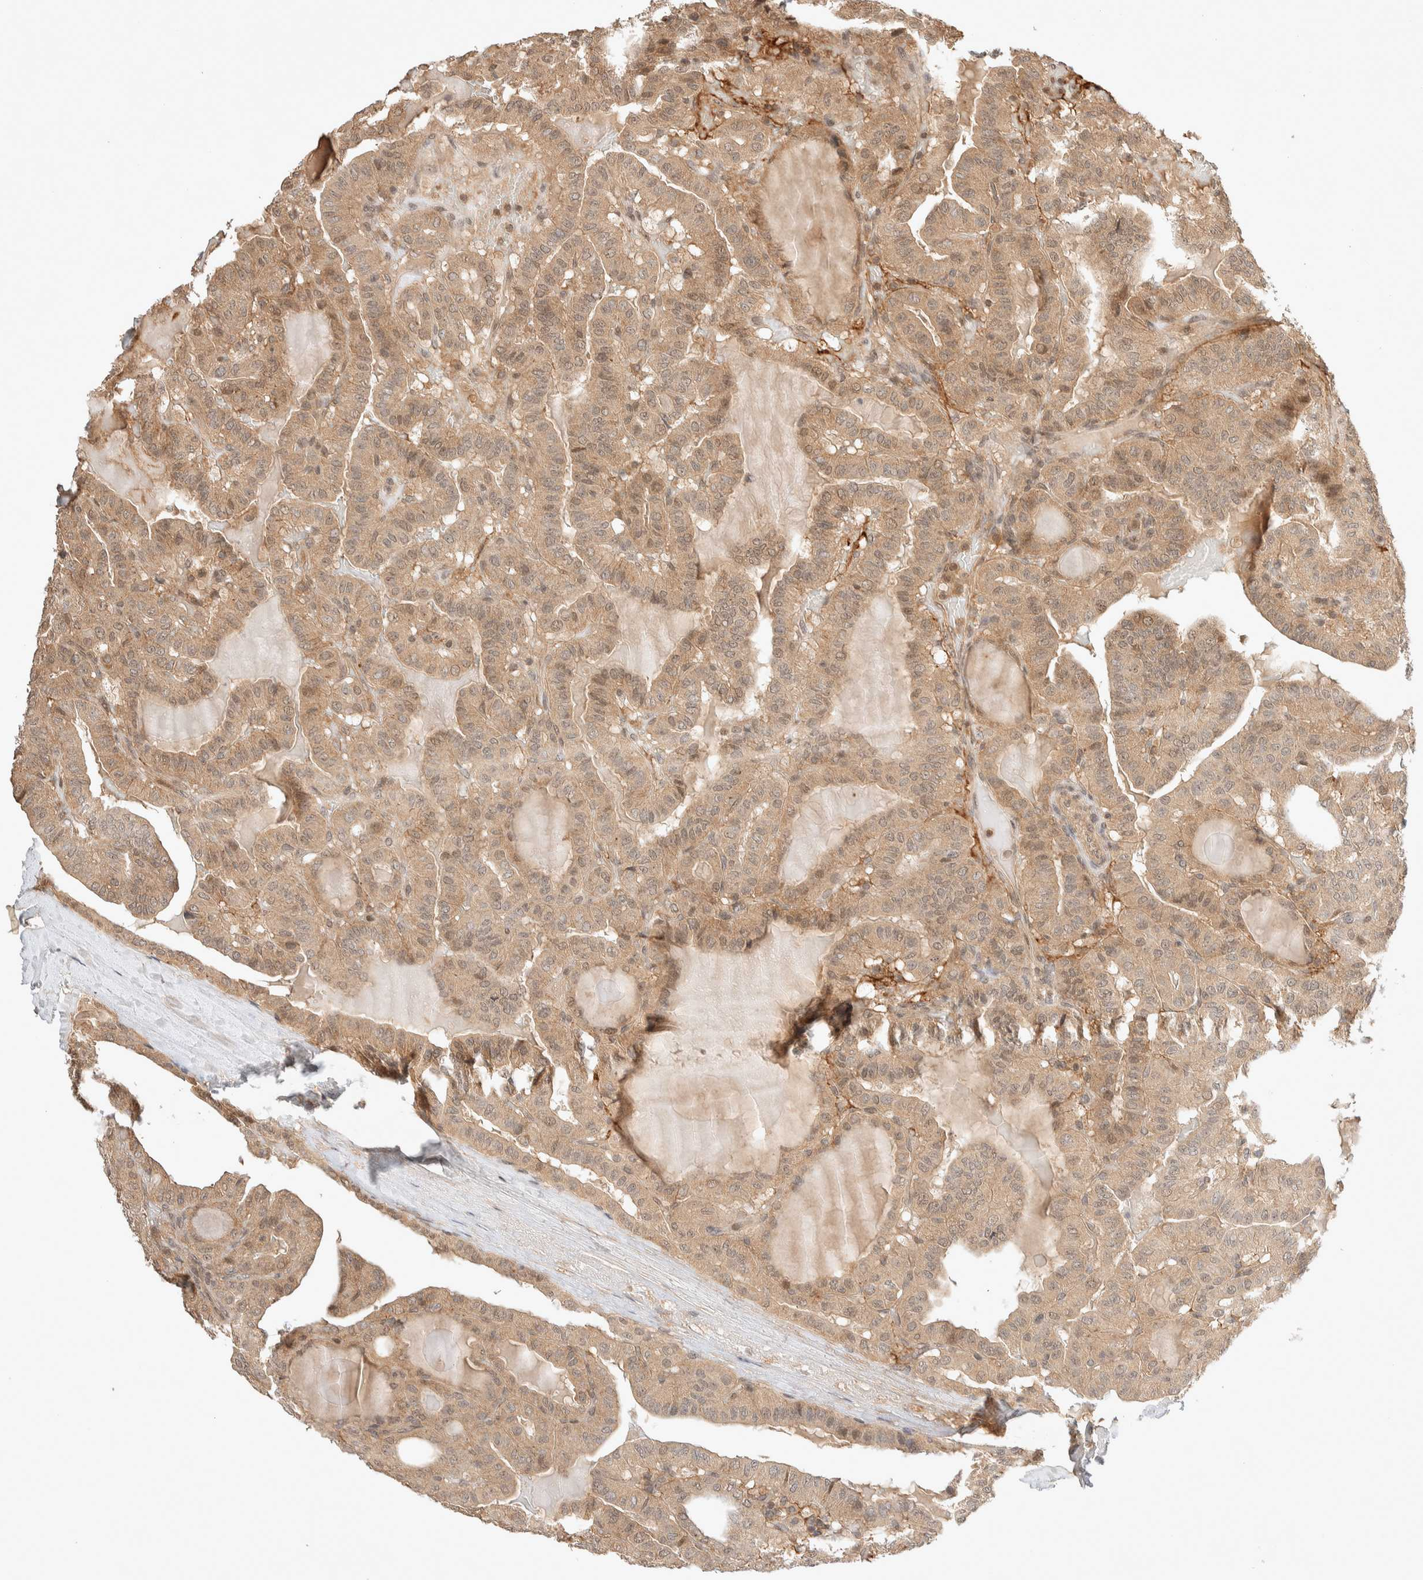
{"staining": {"intensity": "weak", "quantity": ">75%", "location": "cytoplasmic/membranous,nuclear"}, "tissue": "thyroid cancer", "cell_type": "Tumor cells", "image_type": "cancer", "snomed": [{"axis": "morphology", "description": "Papillary adenocarcinoma, NOS"}, {"axis": "topography", "description": "Thyroid gland"}], "caption": "The immunohistochemical stain highlights weak cytoplasmic/membranous and nuclear expression in tumor cells of thyroid cancer (papillary adenocarcinoma) tissue.", "gene": "THRA", "patient": {"sex": "male", "age": 77}}